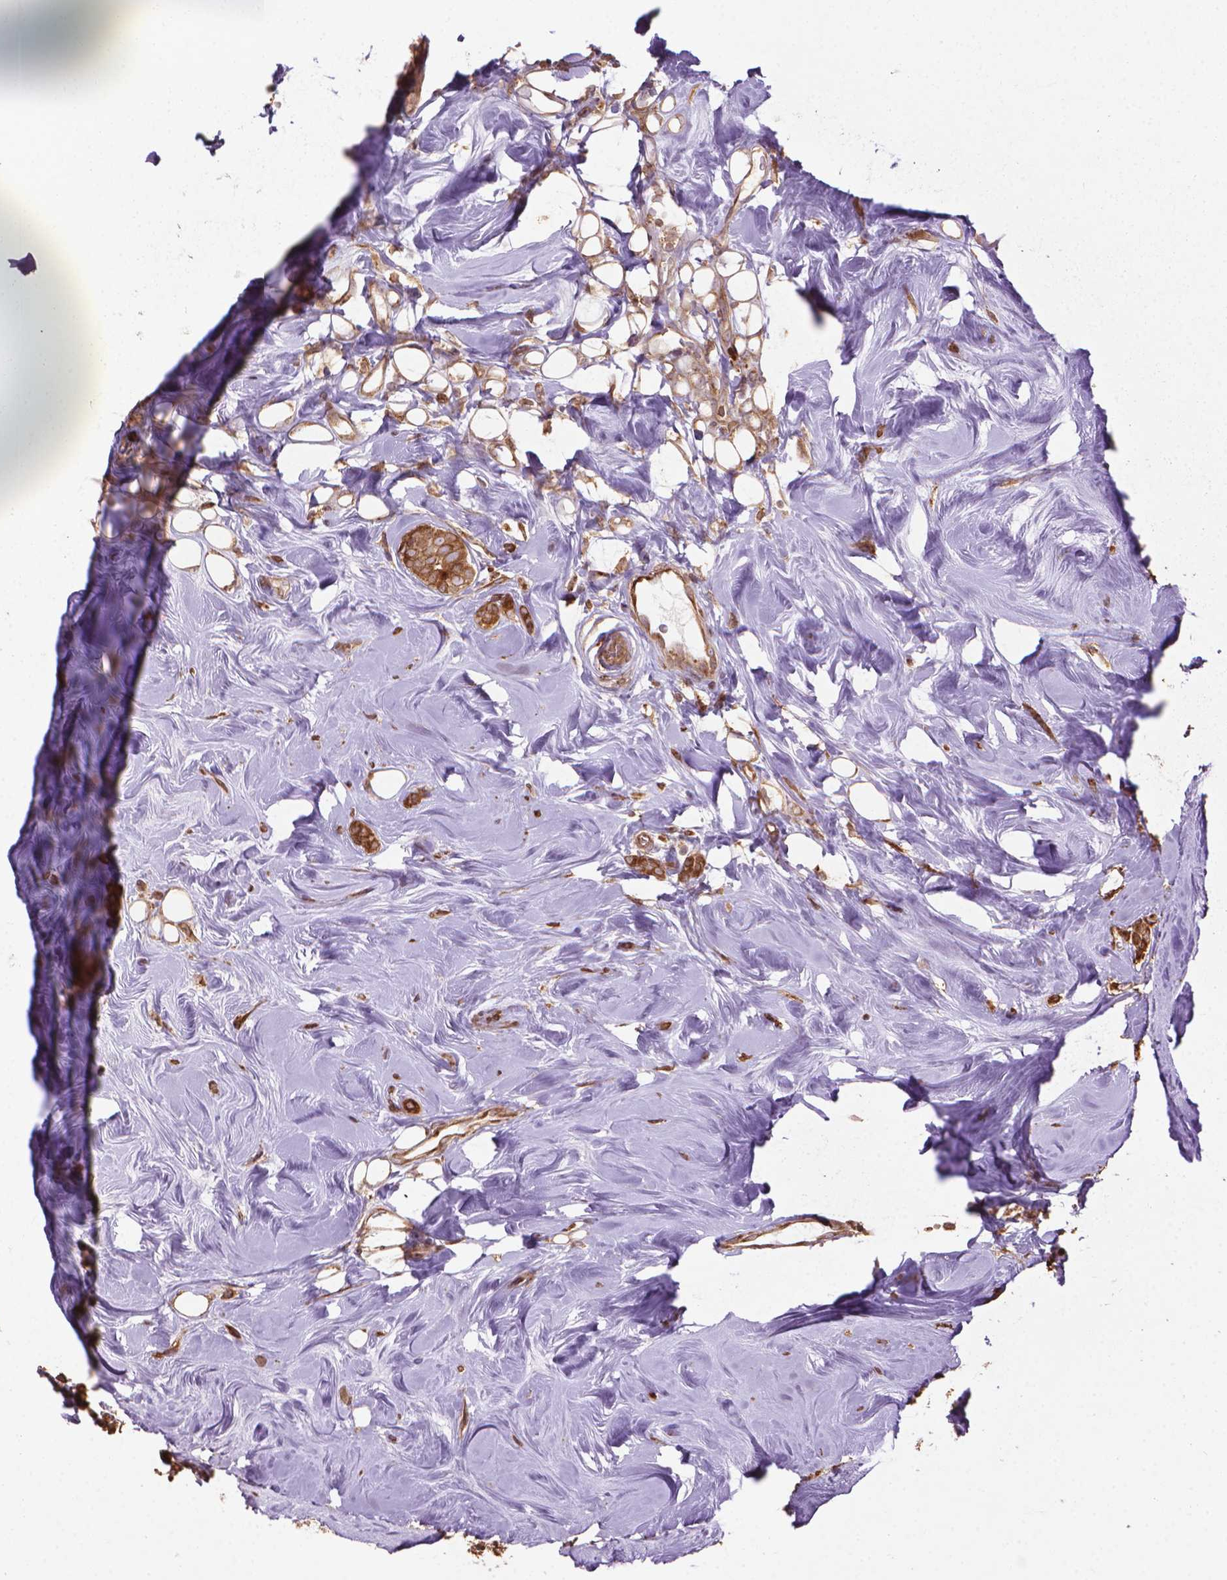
{"staining": {"intensity": "strong", "quantity": ">75%", "location": "cytoplasmic/membranous"}, "tissue": "breast cancer", "cell_type": "Tumor cells", "image_type": "cancer", "snomed": [{"axis": "morphology", "description": "Lobular carcinoma"}, {"axis": "topography", "description": "Breast"}], "caption": "Protein staining of breast cancer (lobular carcinoma) tissue exhibits strong cytoplasmic/membranous expression in about >75% of tumor cells. Immunohistochemistry (ihc) stains the protein in brown and the nuclei are stained blue.", "gene": "GAS1", "patient": {"sex": "female", "age": 49}}